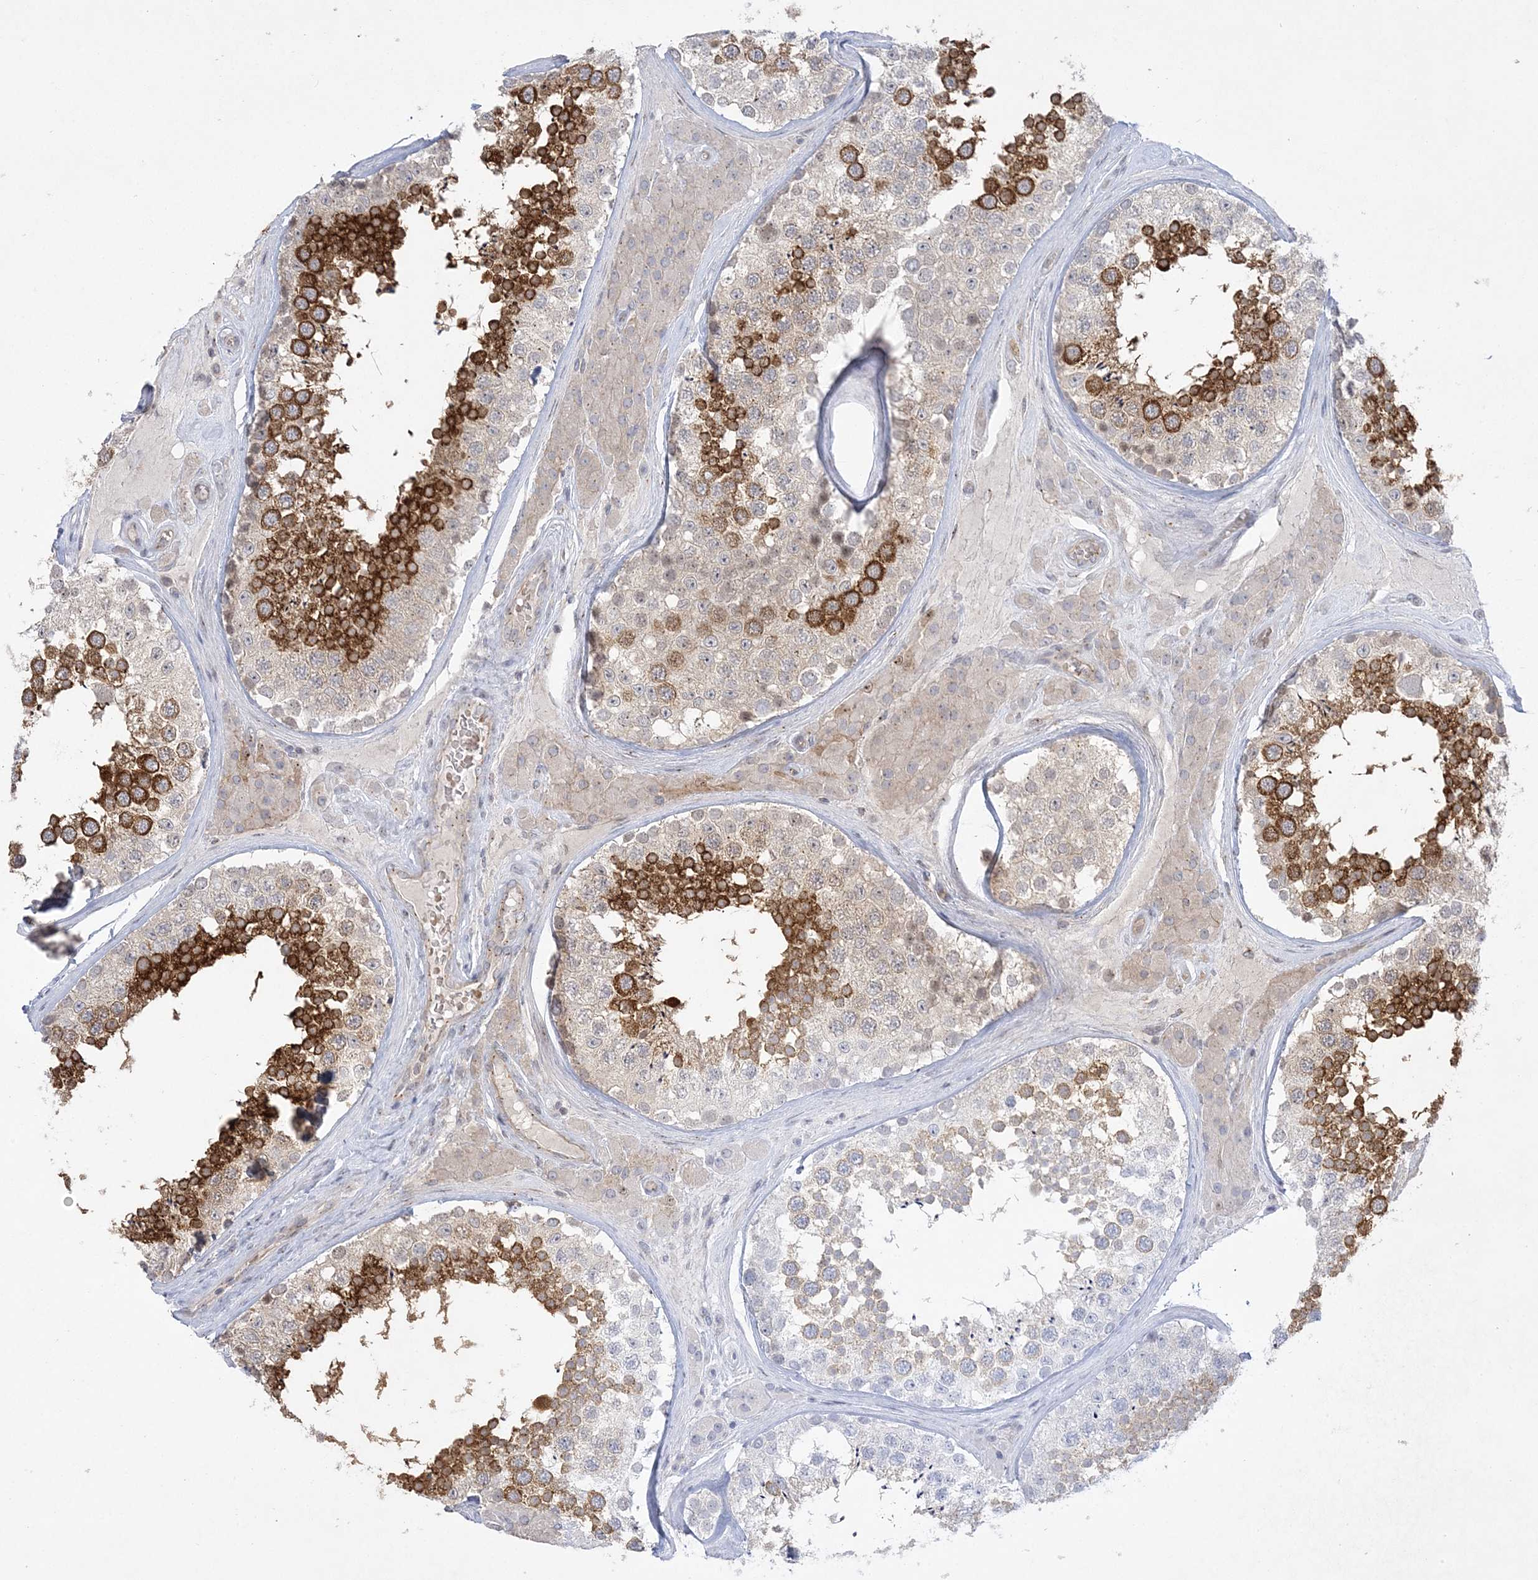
{"staining": {"intensity": "strong", "quantity": "25%-75%", "location": "cytoplasmic/membranous"}, "tissue": "testis", "cell_type": "Cells in seminiferous ducts", "image_type": "normal", "snomed": [{"axis": "morphology", "description": "Normal tissue, NOS"}, {"axis": "topography", "description": "Testis"}], "caption": "Strong cytoplasmic/membranous positivity for a protein is appreciated in about 25%-75% of cells in seminiferous ducts of benign testis using immunohistochemistry.", "gene": "ADAMTS12", "patient": {"sex": "male", "age": 46}}